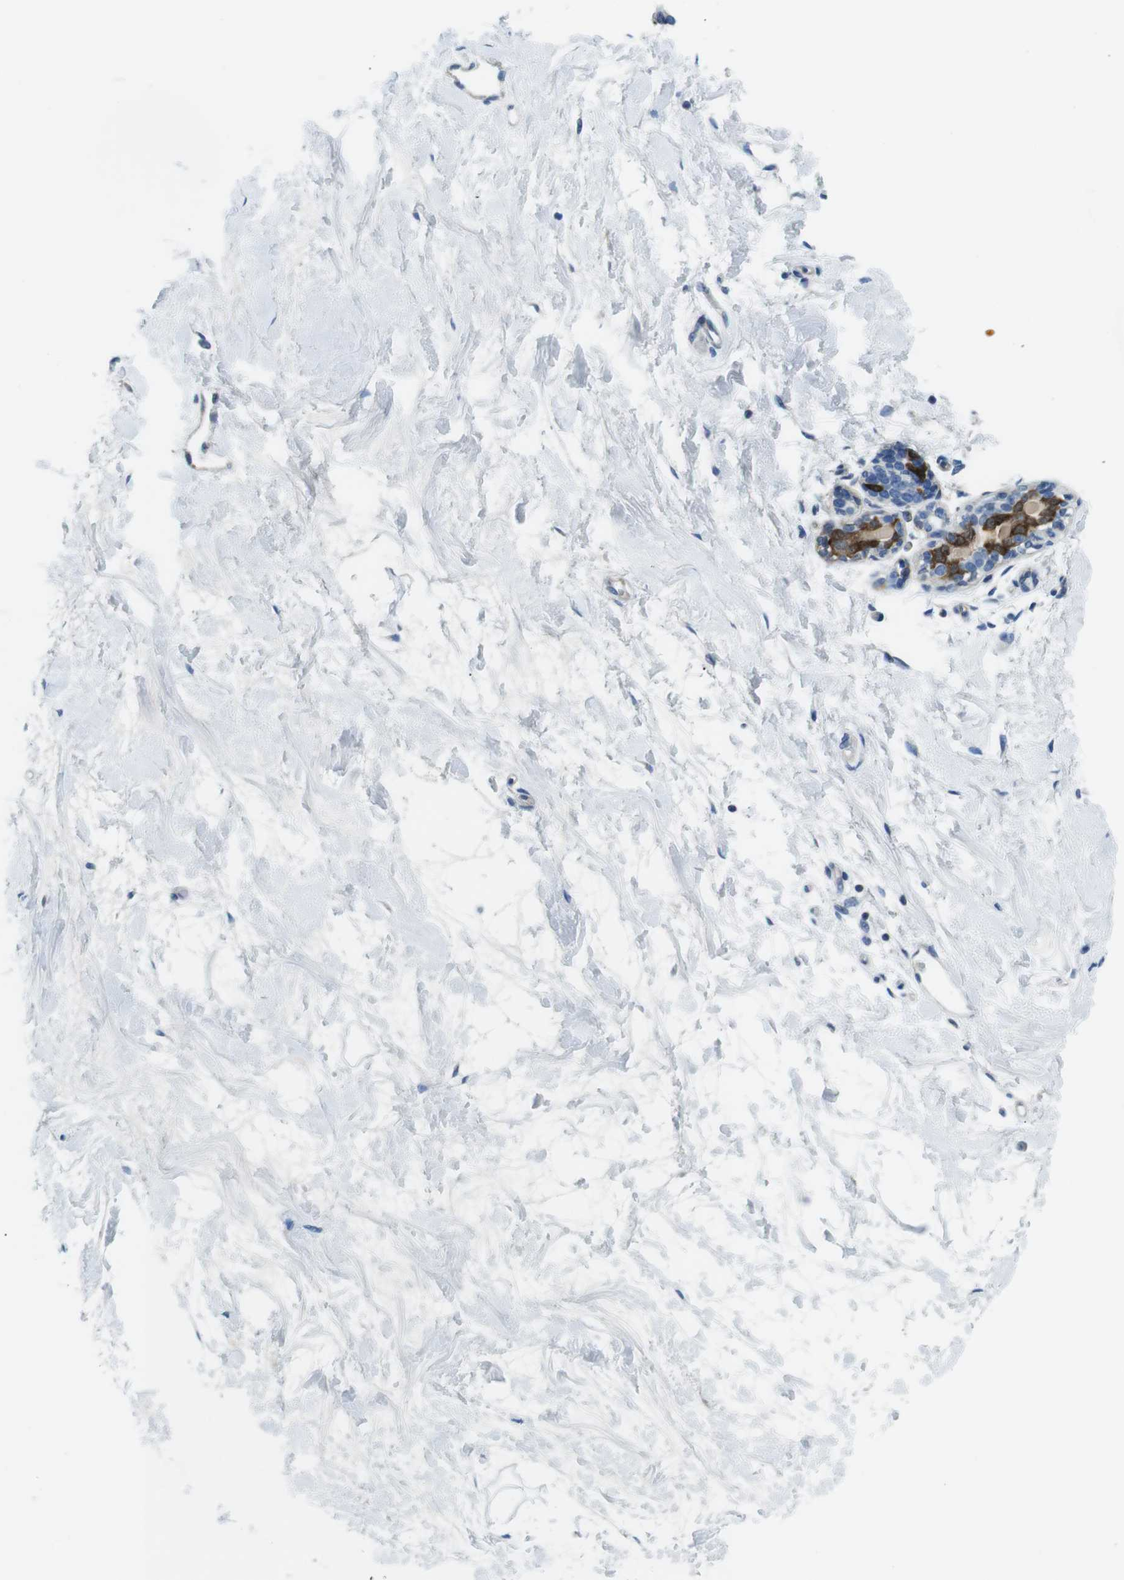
{"staining": {"intensity": "negative", "quantity": "none", "location": "none"}, "tissue": "breast", "cell_type": "Adipocytes", "image_type": "normal", "snomed": [{"axis": "morphology", "description": "Normal tissue, NOS"}, {"axis": "morphology", "description": "Lobular carcinoma"}, {"axis": "topography", "description": "Breast"}], "caption": "Immunohistochemistry (IHC) photomicrograph of benign breast stained for a protein (brown), which shows no expression in adipocytes.", "gene": "PHLDA1", "patient": {"sex": "female", "age": 59}}